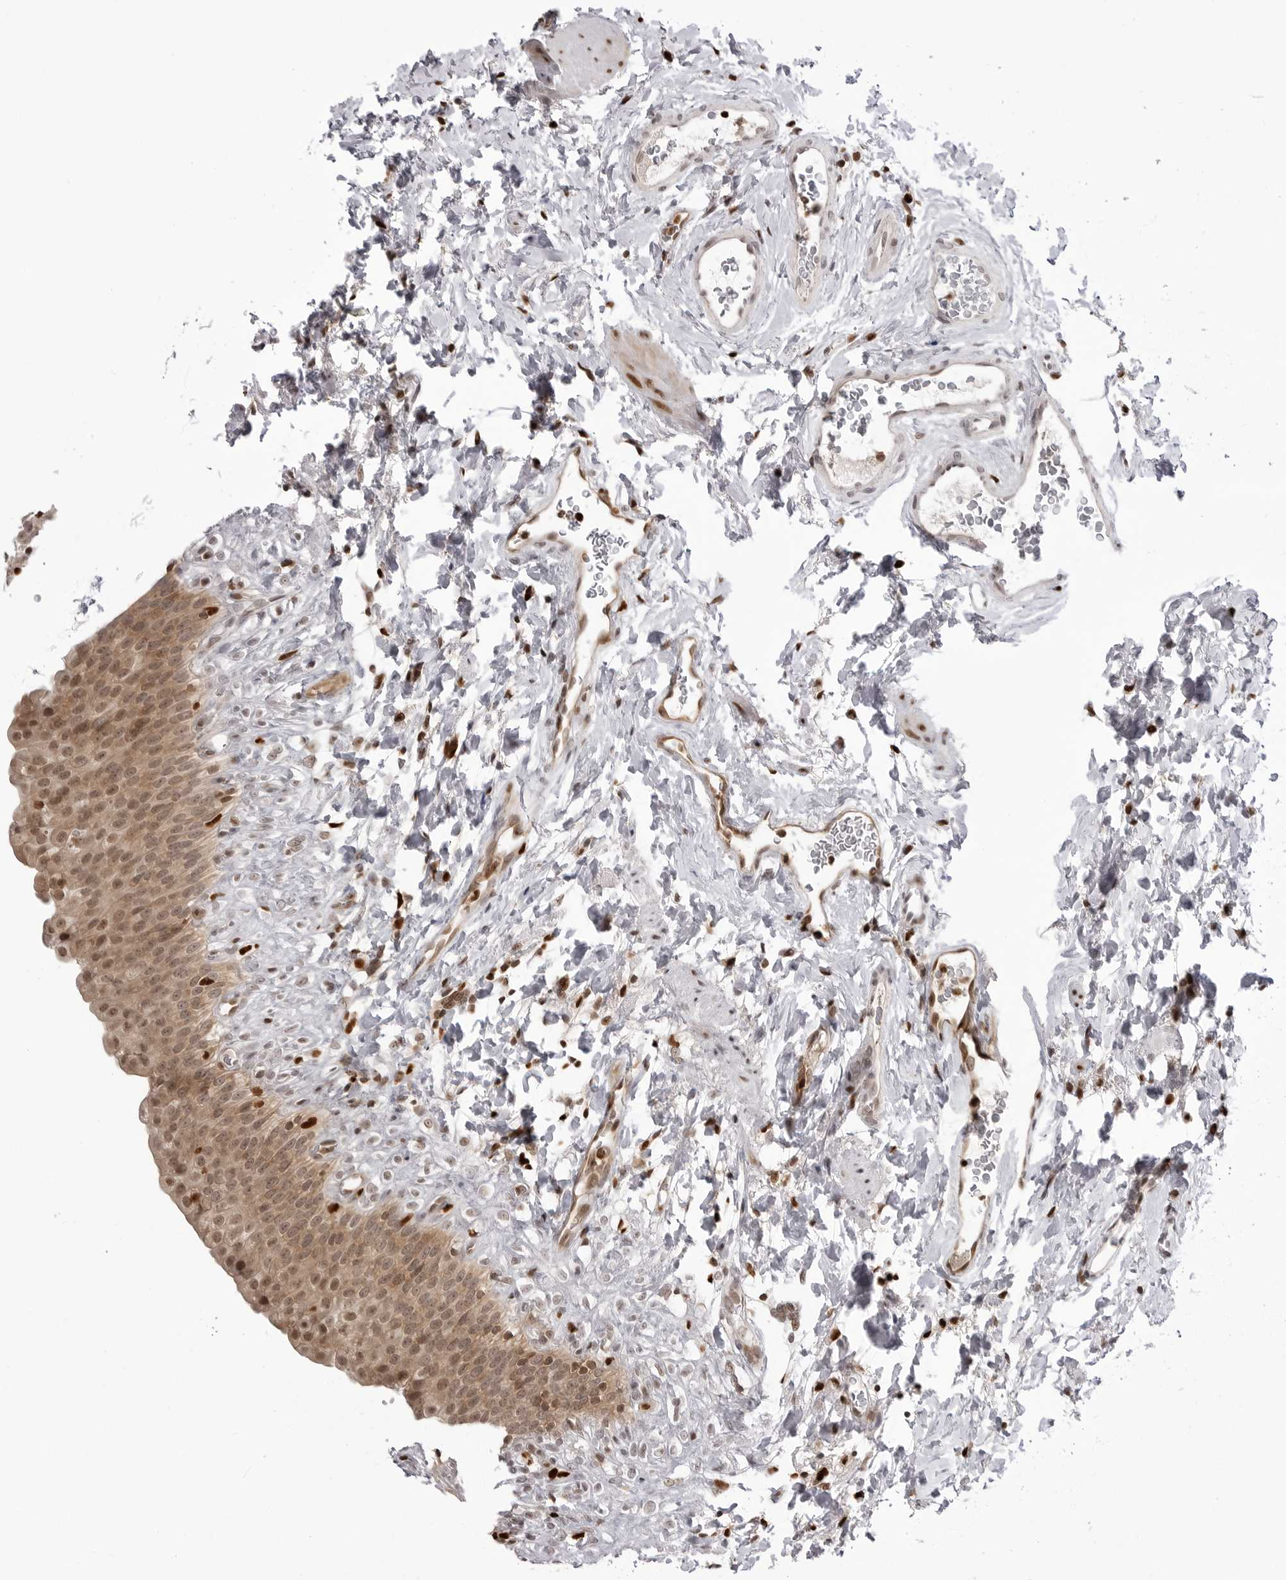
{"staining": {"intensity": "moderate", "quantity": ">75%", "location": "cytoplasmic/membranous,nuclear"}, "tissue": "urinary bladder", "cell_type": "Urothelial cells", "image_type": "normal", "snomed": [{"axis": "morphology", "description": "Normal tissue, NOS"}, {"axis": "topography", "description": "Urinary bladder"}], "caption": "Urothelial cells exhibit moderate cytoplasmic/membranous,nuclear expression in about >75% of cells in benign urinary bladder. (brown staining indicates protein expression, while blue staining denotes nuclei).", "gene": "PTK2B", "patient": {"sex": "female", "age": 79}}